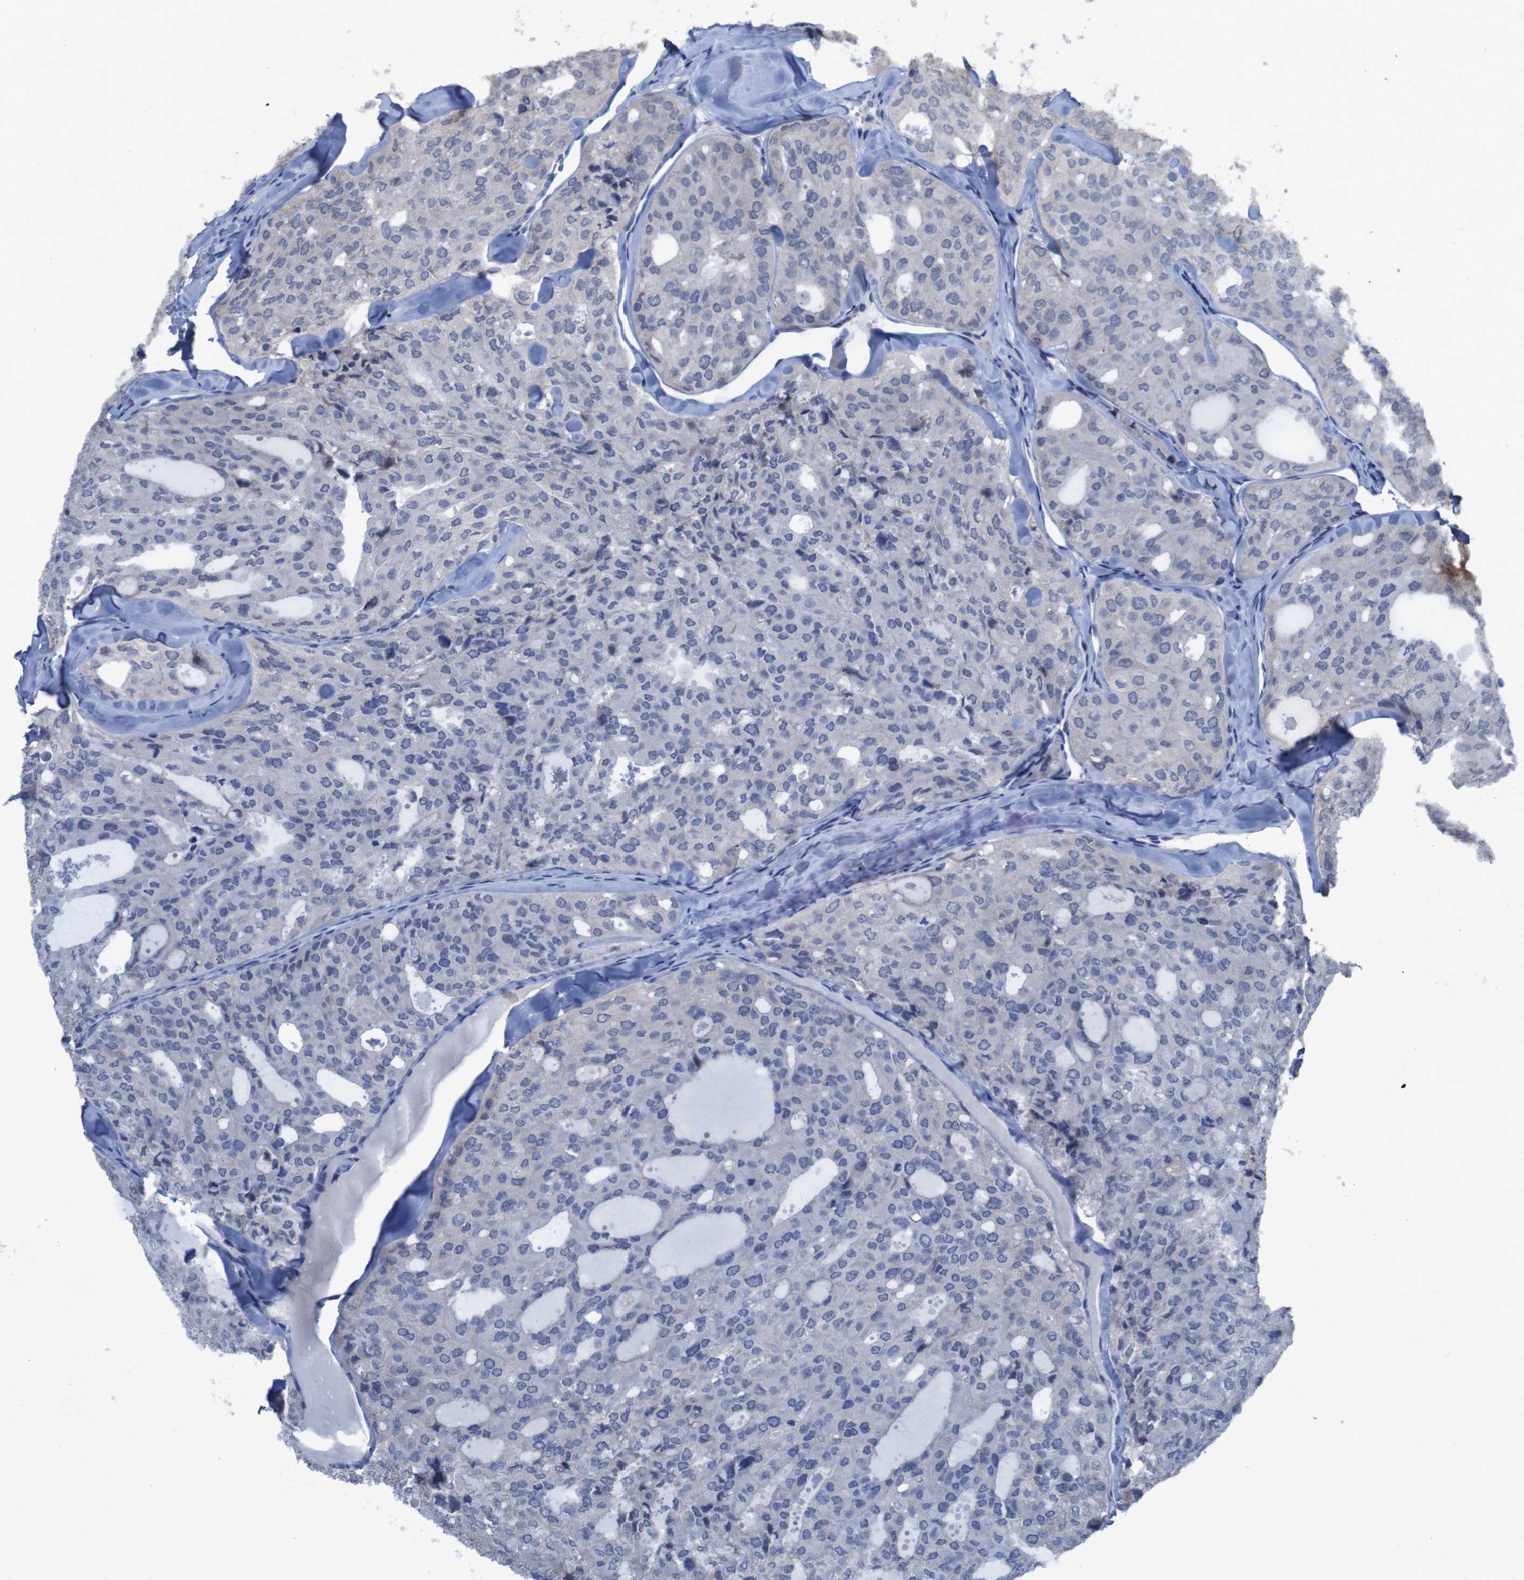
{"staining": {"intensity": "negative", "quantity": "none", "location": "none"}, "tissue": "thyroid cancer", "cell_type": "Tumor cells", "image_type": "cancer", "snomed": [{"axis": "morphology", "description": "Follicular adenoma carcinoma, NOS"}, {"axis": "topography", "description": "Thyroid gland"}], "caption": "Tumor cells are negative for brown protein staining in follicular adenoma carcinoma (thyroid).", "gene": "CLDN18", "patient": {"sex": "male", "age": 75}}